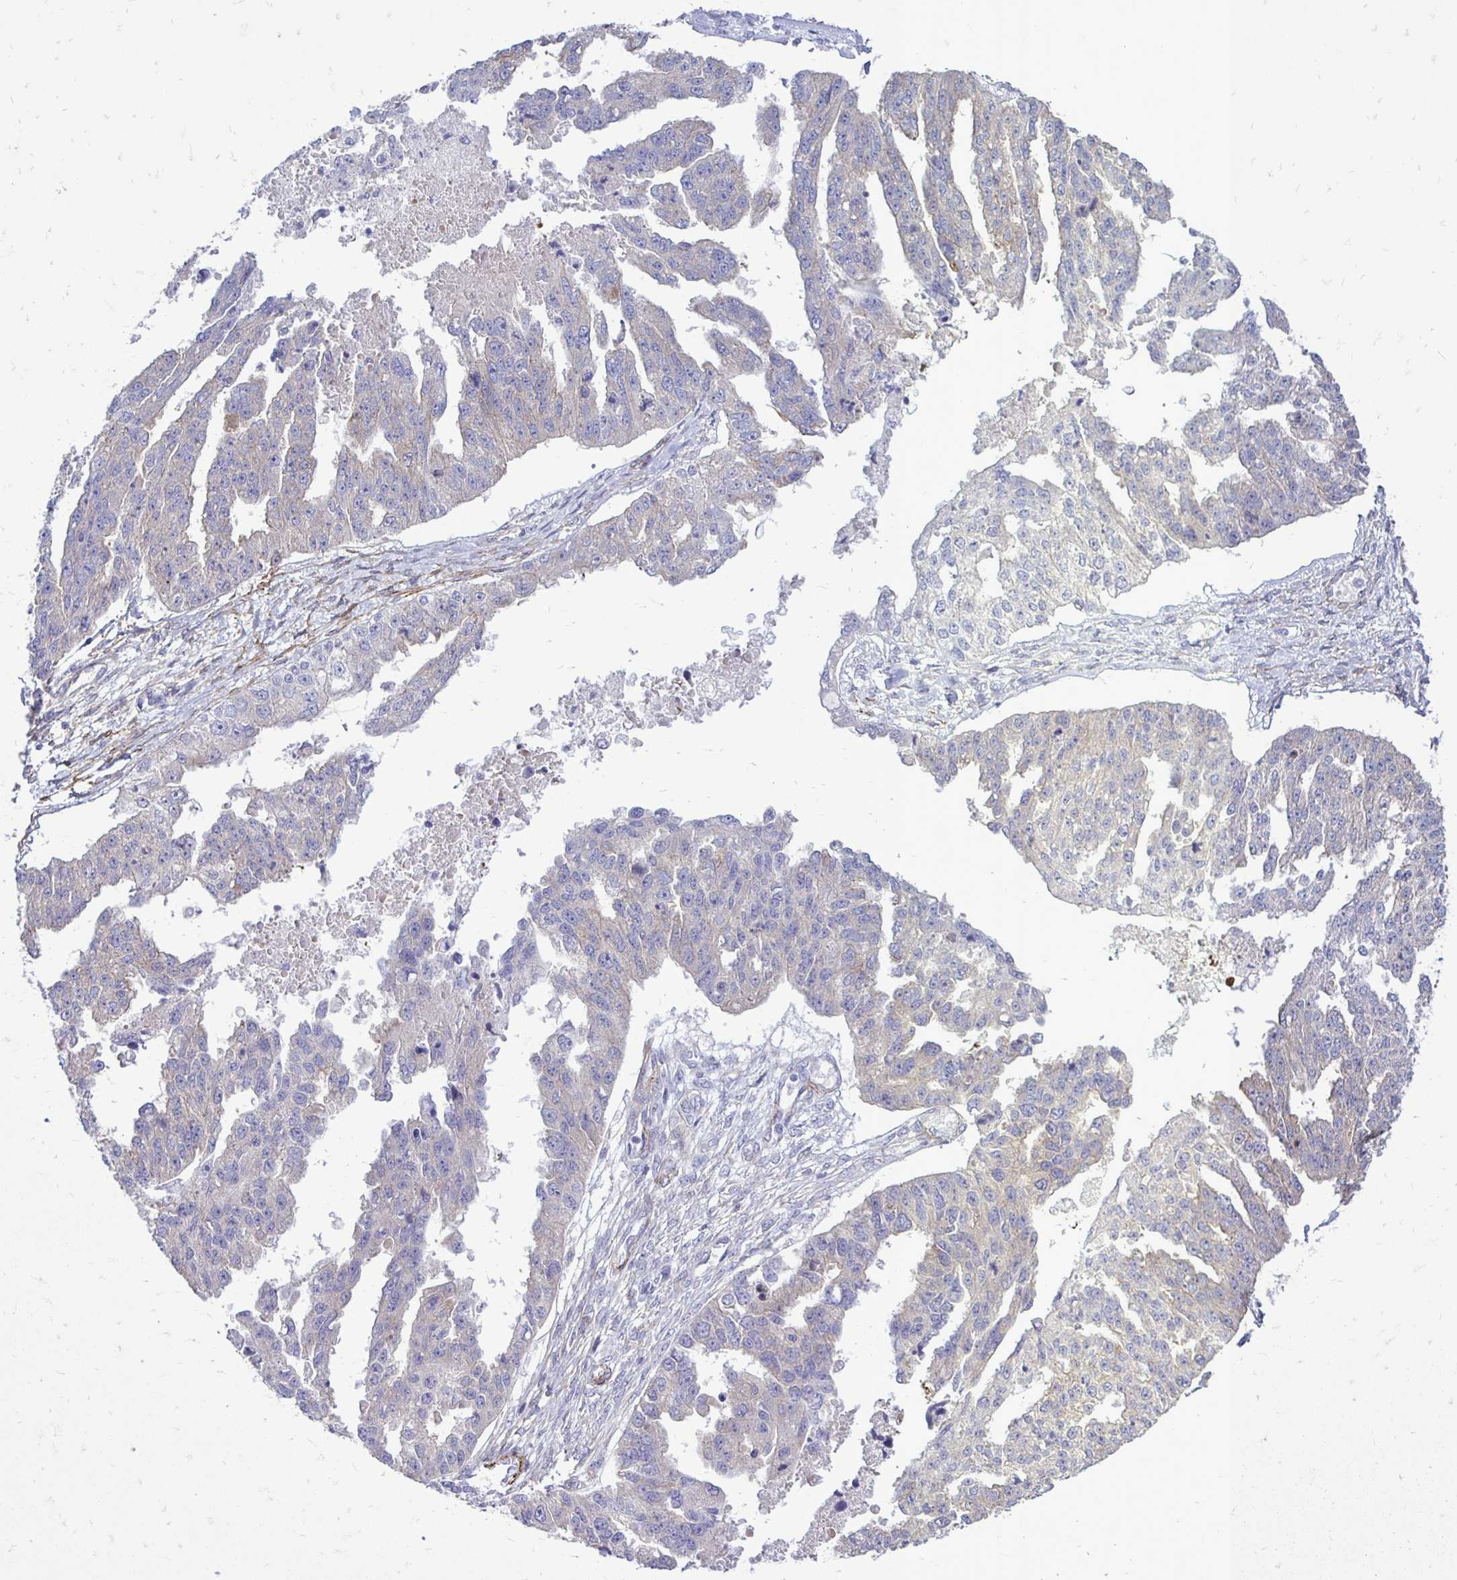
{"staining": {"intensity": "weak", "quantity": "<25%", "location": "cytoplasmic/membranous"}, "tissue": "ovarian cancer", "cell_type": "Tumor cells", "image_type": "cancer", "snomed": [{"axis": "morphology", "description": "Cystadenocarcinoma, serous, NOS"}, {"axis": "topography", "description": "Ovary"}], "caption": "There is no significant staining in tumor cells of ovarian cancer (serous cystadenocarcinoma).", "gene": "CTPS1", "patient": {"sex": "female", "age": 58}}